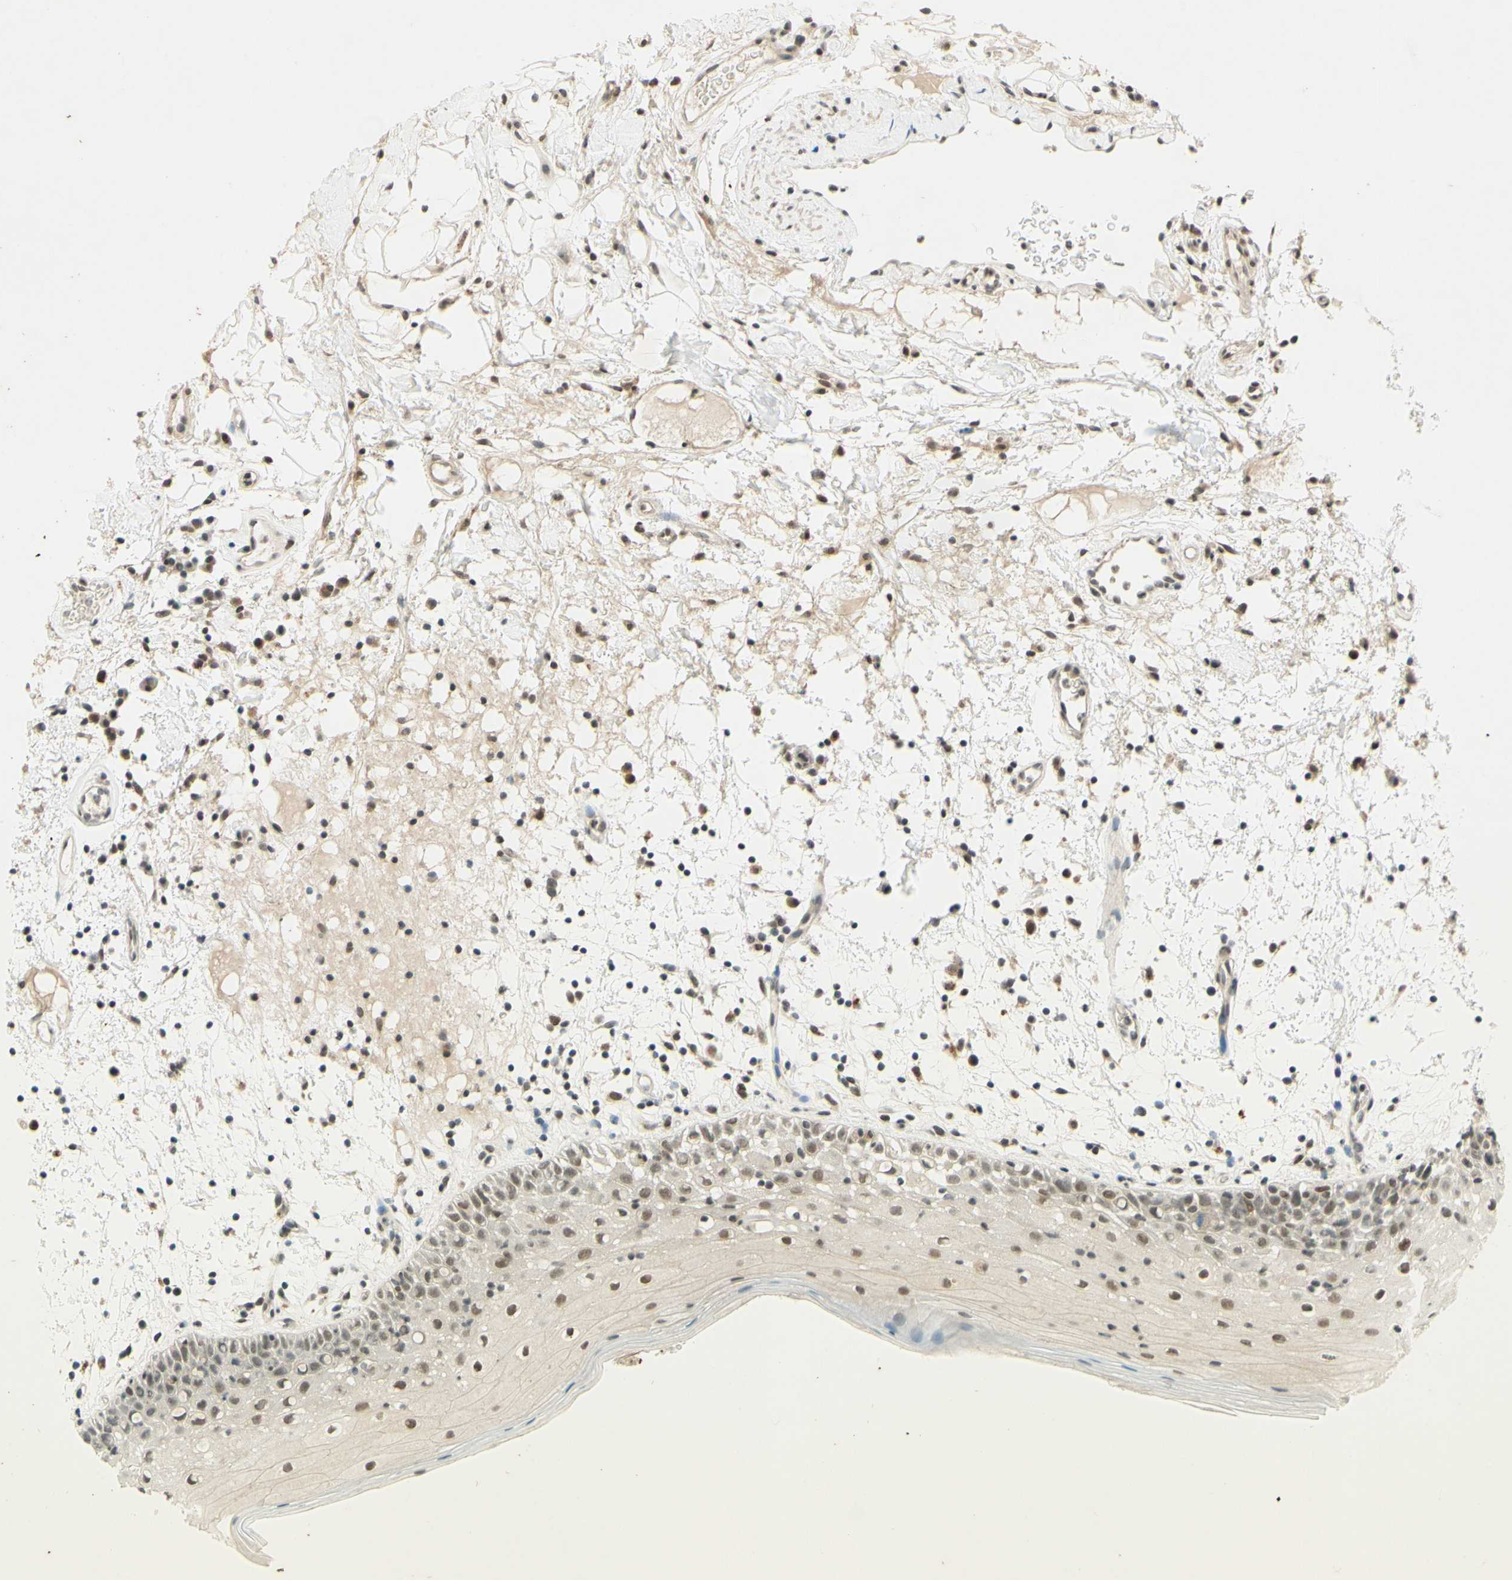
{"staining": {"intensity": "moderate", "quantity": ">75%", "location": "nuclear"}, "tissue": "oral mucosa", "cell_type": "Squamous epithelial cells", "image_type": "normal", "snomed": [{"axis": "morphology", "description": "Normal tissue, NOS"}, {"axis": "morphology", "description": "Squamous cell carcinoma, NOS"}, {"axis": "topography", "description": "Skeletal muscle"}, {"axis": "topography", "description": "Oral tissue"}], "caption": "Immunohistochemical staining of unremarkable human oral mucosa demonstrates moderate nuclear protein positivity in approximately >75% of squamous epithelial cells. The staining was performed using DAB (3,3'-diaminobenzidine), with brown indicating positive protein expression. Nuclei are stained blue with hematoxylin.", "gene": "SMARCB1", "patient": {"sex": "male", "age": 71}}